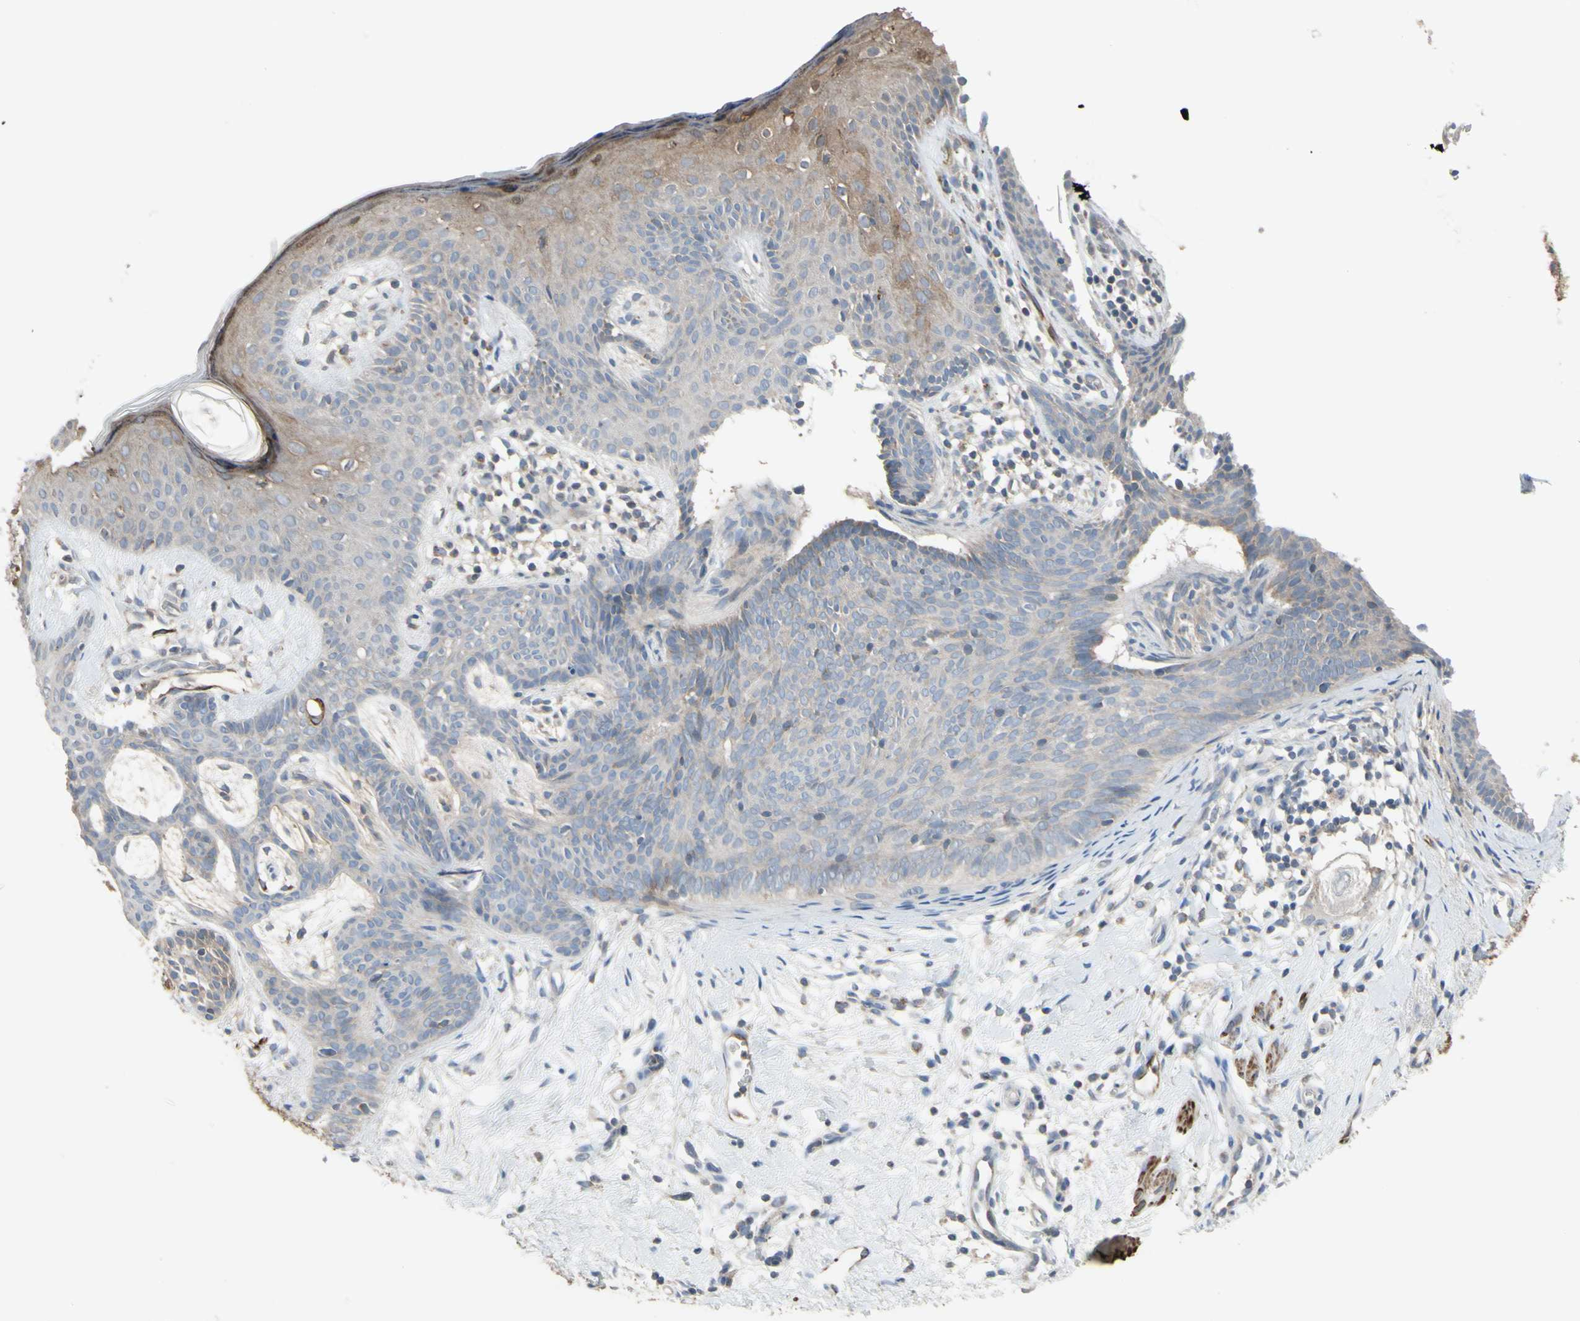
{"staining": {"intensity": "weak", "quantity": "<25%", "location": "cytoplasmic/membranous"}, "tissue": "skin cancer", "cell_type": "Tumor cells", "image_type": "cancer", "snomed": [{"axis": "morphology", "description": "Developmental malformation"}, {"axis": "morphology", "description": "Basal cell carcinoma"}, {"axis": "topography", "description": "Skin"}], "caption": "This is an immunohistochemistry histopathology image of human skin basal cell carcinoma. There is no staining in tumor cells.", "gene": "FAM171B", "patient": {"sex": "female", "age": 62}}